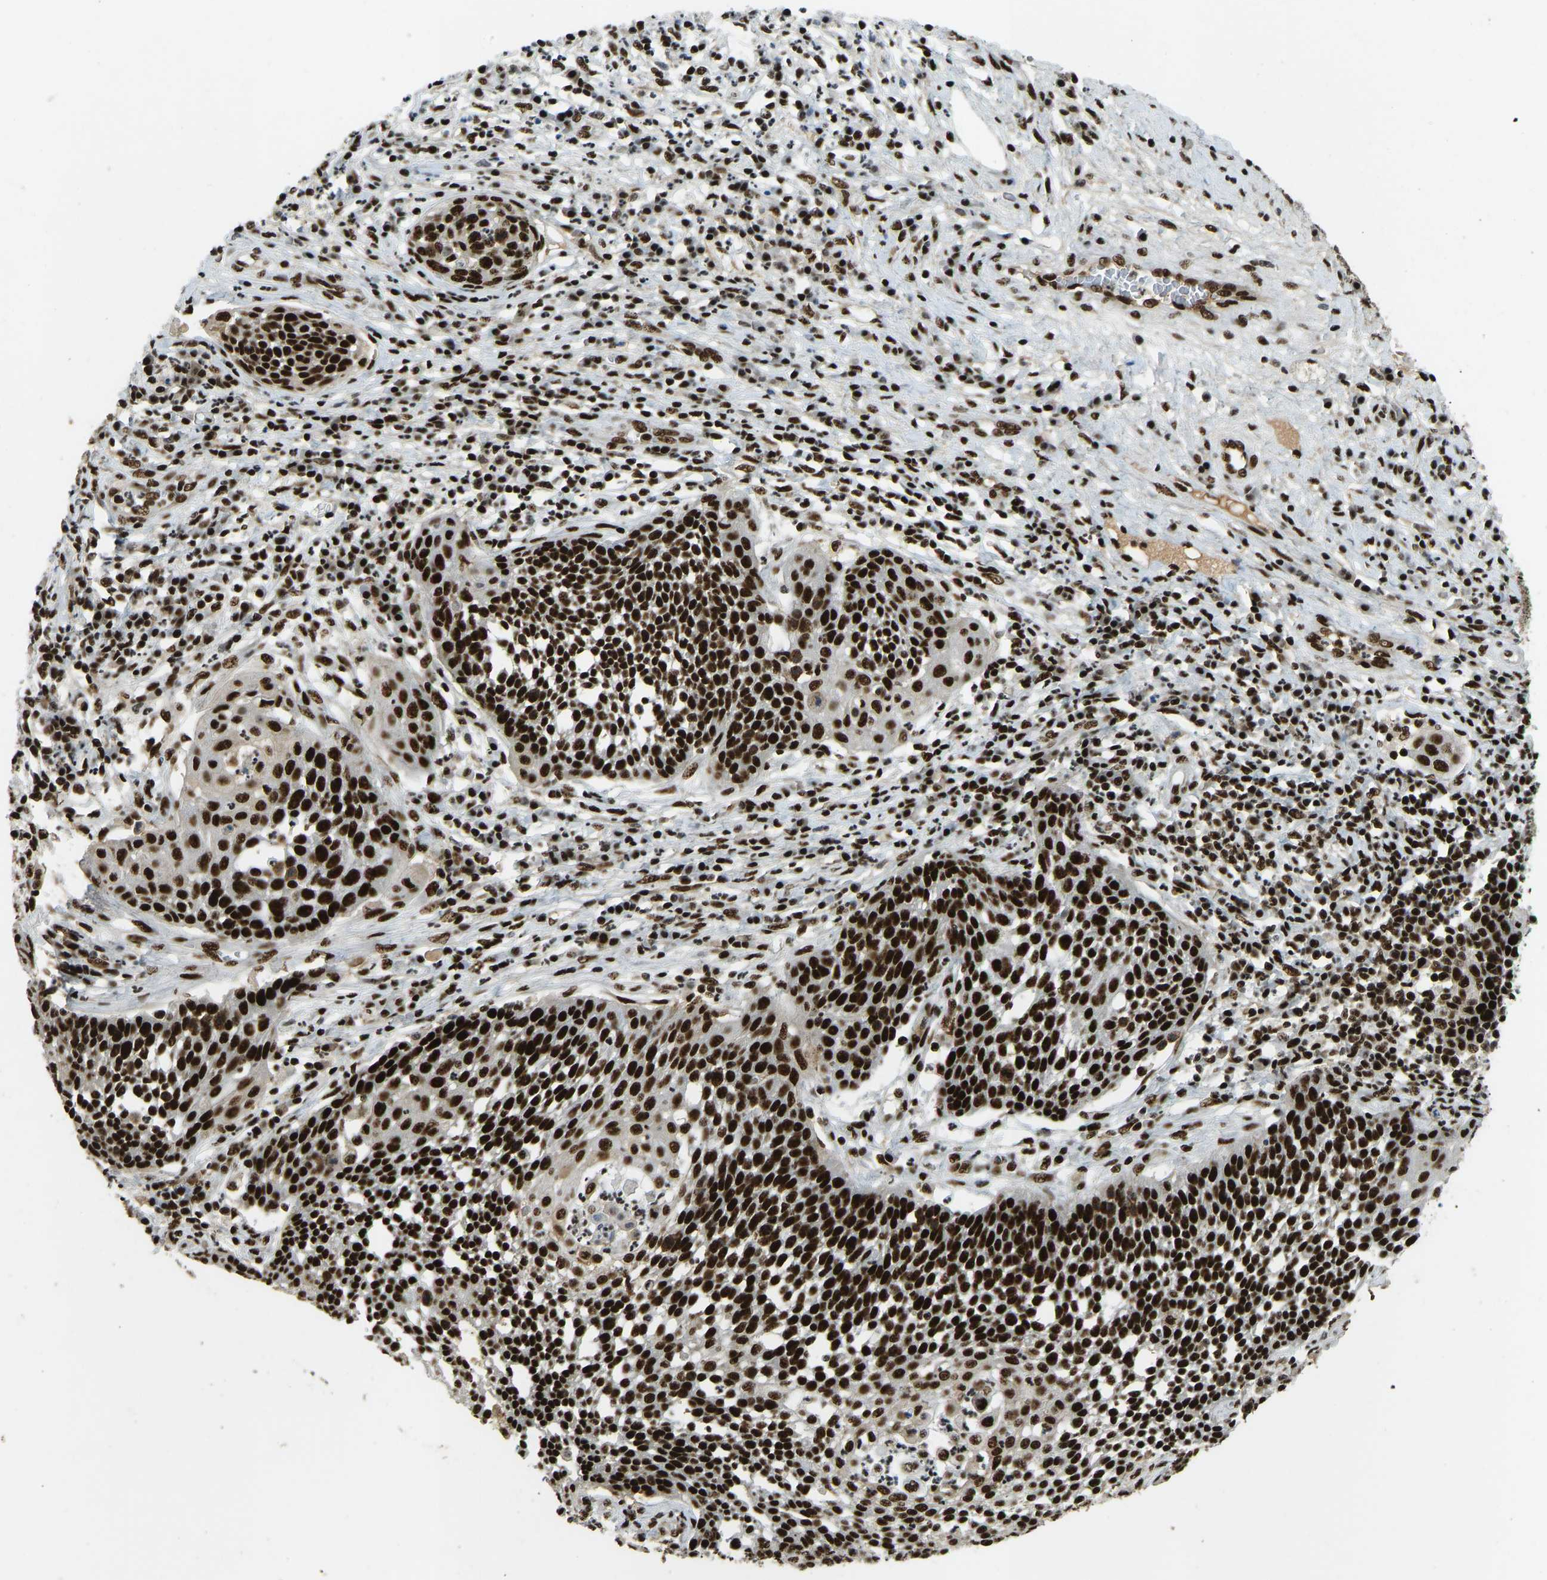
{"staining": {"intensity": "strong", "quantity": ">75%", "location": "nuclear"}, "tissue": "cervical cancer", "cell_type": "Tumor cells", "image_type": "cancer", "snomed": [{"axis": "morphology", "description": "Squamous cell carcinoma, NOS"}, {"axis": "topography", "description": "Cervix"}], "caption": "DAB immunohistochemical staining of human cervical cancer exhibits strong nuclear protein staining in approximately >75% of tumor cells.", "gene": "FOXK1", "patient": {"sex": "female", "age": 34}}